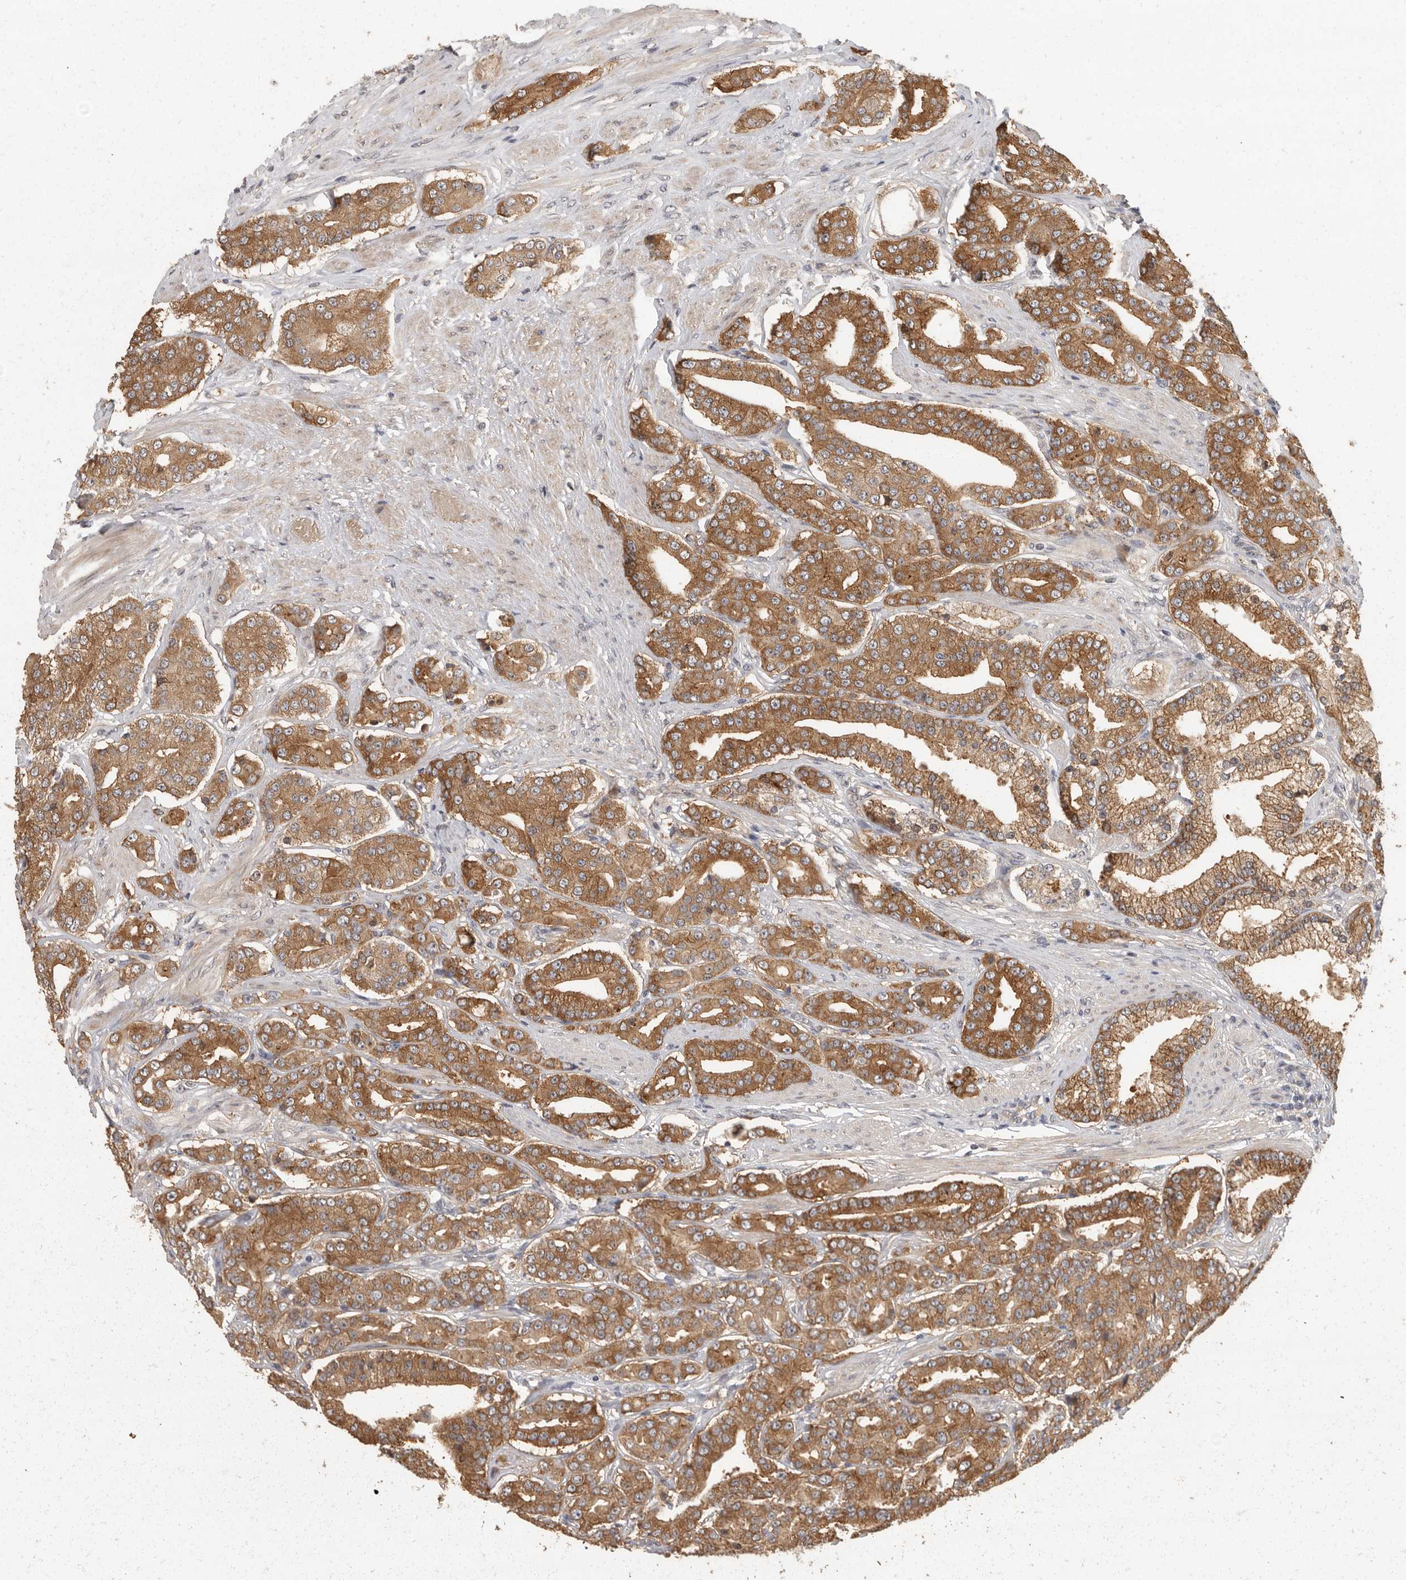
{"staining": {"intensity": "moderate", "quantity": ">75%", "location": "cytoplasmic/membranous"}, "tissue": "prostate cancer", "cell_type": "Tumor cells", "image_type": "cancer", "snomed": [{"axis": "morphology", "description": "Adenocarcinoma, High grade"}, {"axis": "topography", "description": "Prostate"}], "caption": "Human high-grade adenocarcinoma (prostate) stained with a brown dye reveals moderate cytoplasmic/membranous positive positivity in approximately >75% of tumor cells.", "gene": "BAIAP2", "patient": {"sex": "male", "age": 71}}